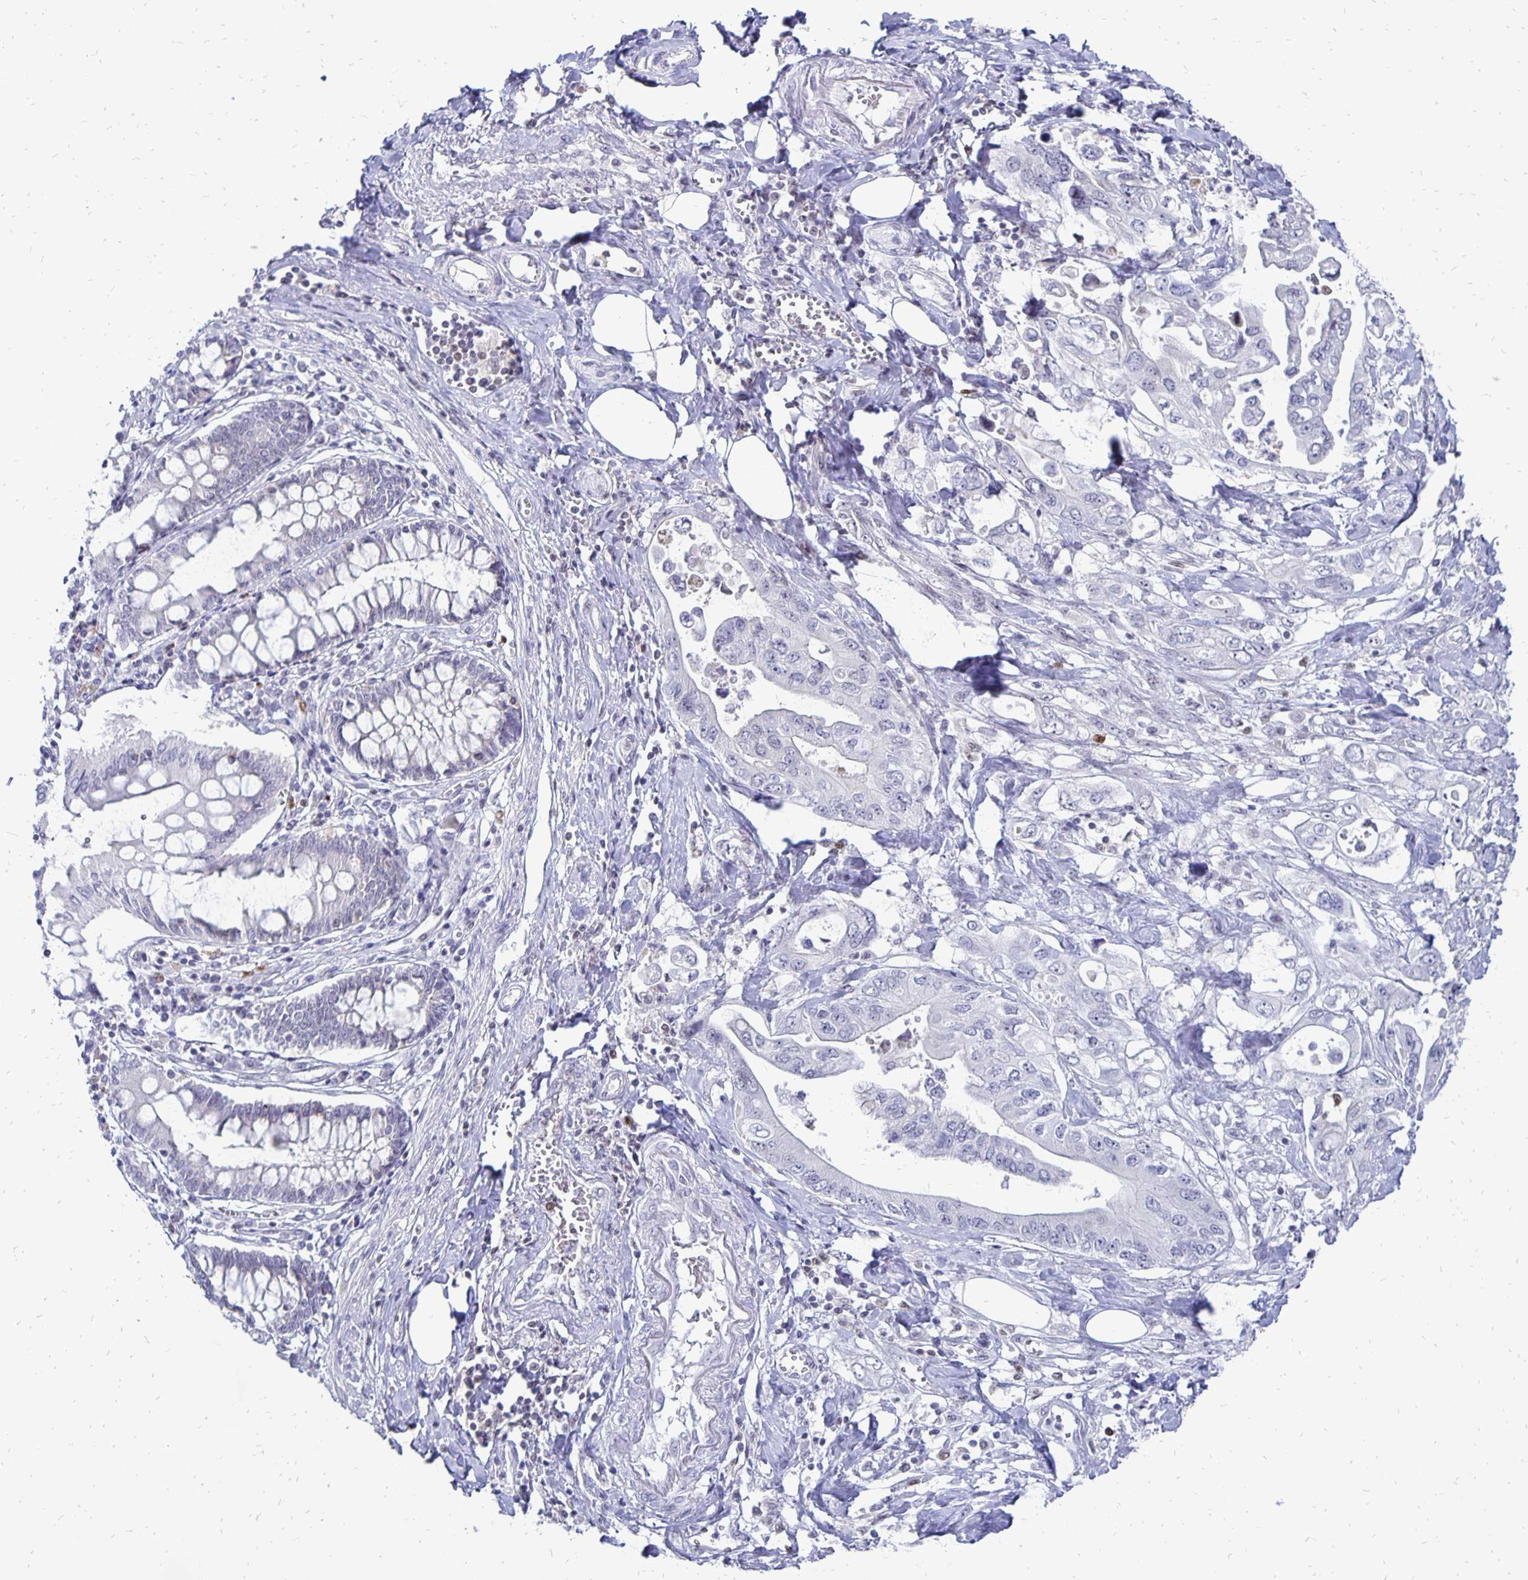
{"staining": {"intensity": "negative", "quantity": "none", "location": "none"}, "tissue": "pancreatic cancer", "cell_type": "Tumor cells", "image_type": "cancer", "snomed": [{"axis": "morphology", "description": "Adenocarcinoma, NOS"}, {"axis": "topography", "description": "Pancreas"}], "caption": "Histopathology image shows no significant protein staining in tumor cells of pancreatic cancer (adenocarcinoma).", "gene": "DCK", "patient": {"sex": "female", "age": 63}}